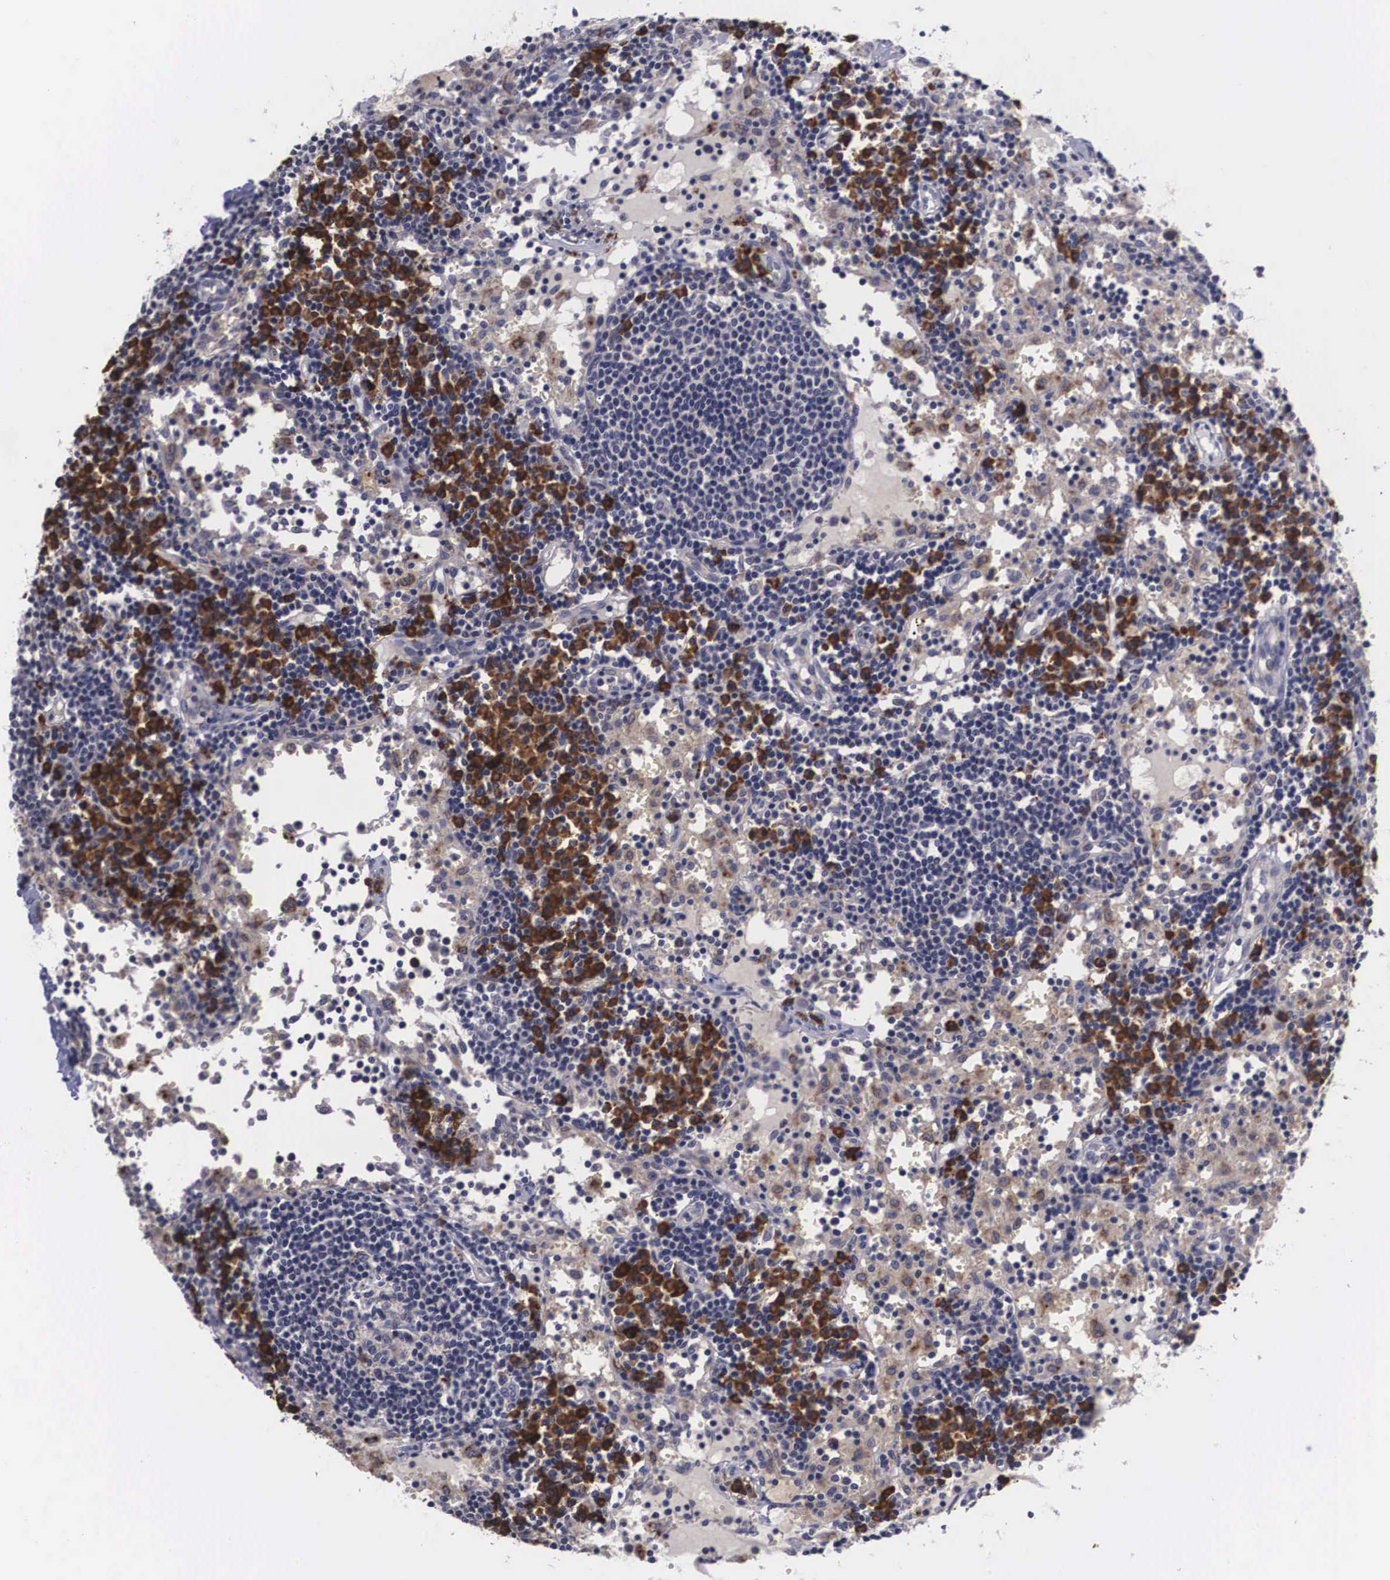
{"staining": {"intensity": "strong", "quantity": "<25%", "location": "cytoplasmic/membranous"}, "tissue": "lymph node", "cell_type": "Germinal center cells", "image_type": "normal", "snomed": [{"axis": "morphology", "description": "Normal tissue, NOS"}, {"axis": "topography", "description": "Lymph node"}], "caption": "Approximately <25% of germinal center cells in normal human lymph node exhibit strong cytoplasmic/membranous protein expression as visualized by brown immunohistochemical staining.", "gene": "CRELD2", "patient": {"sex": "female", "age": 55}}